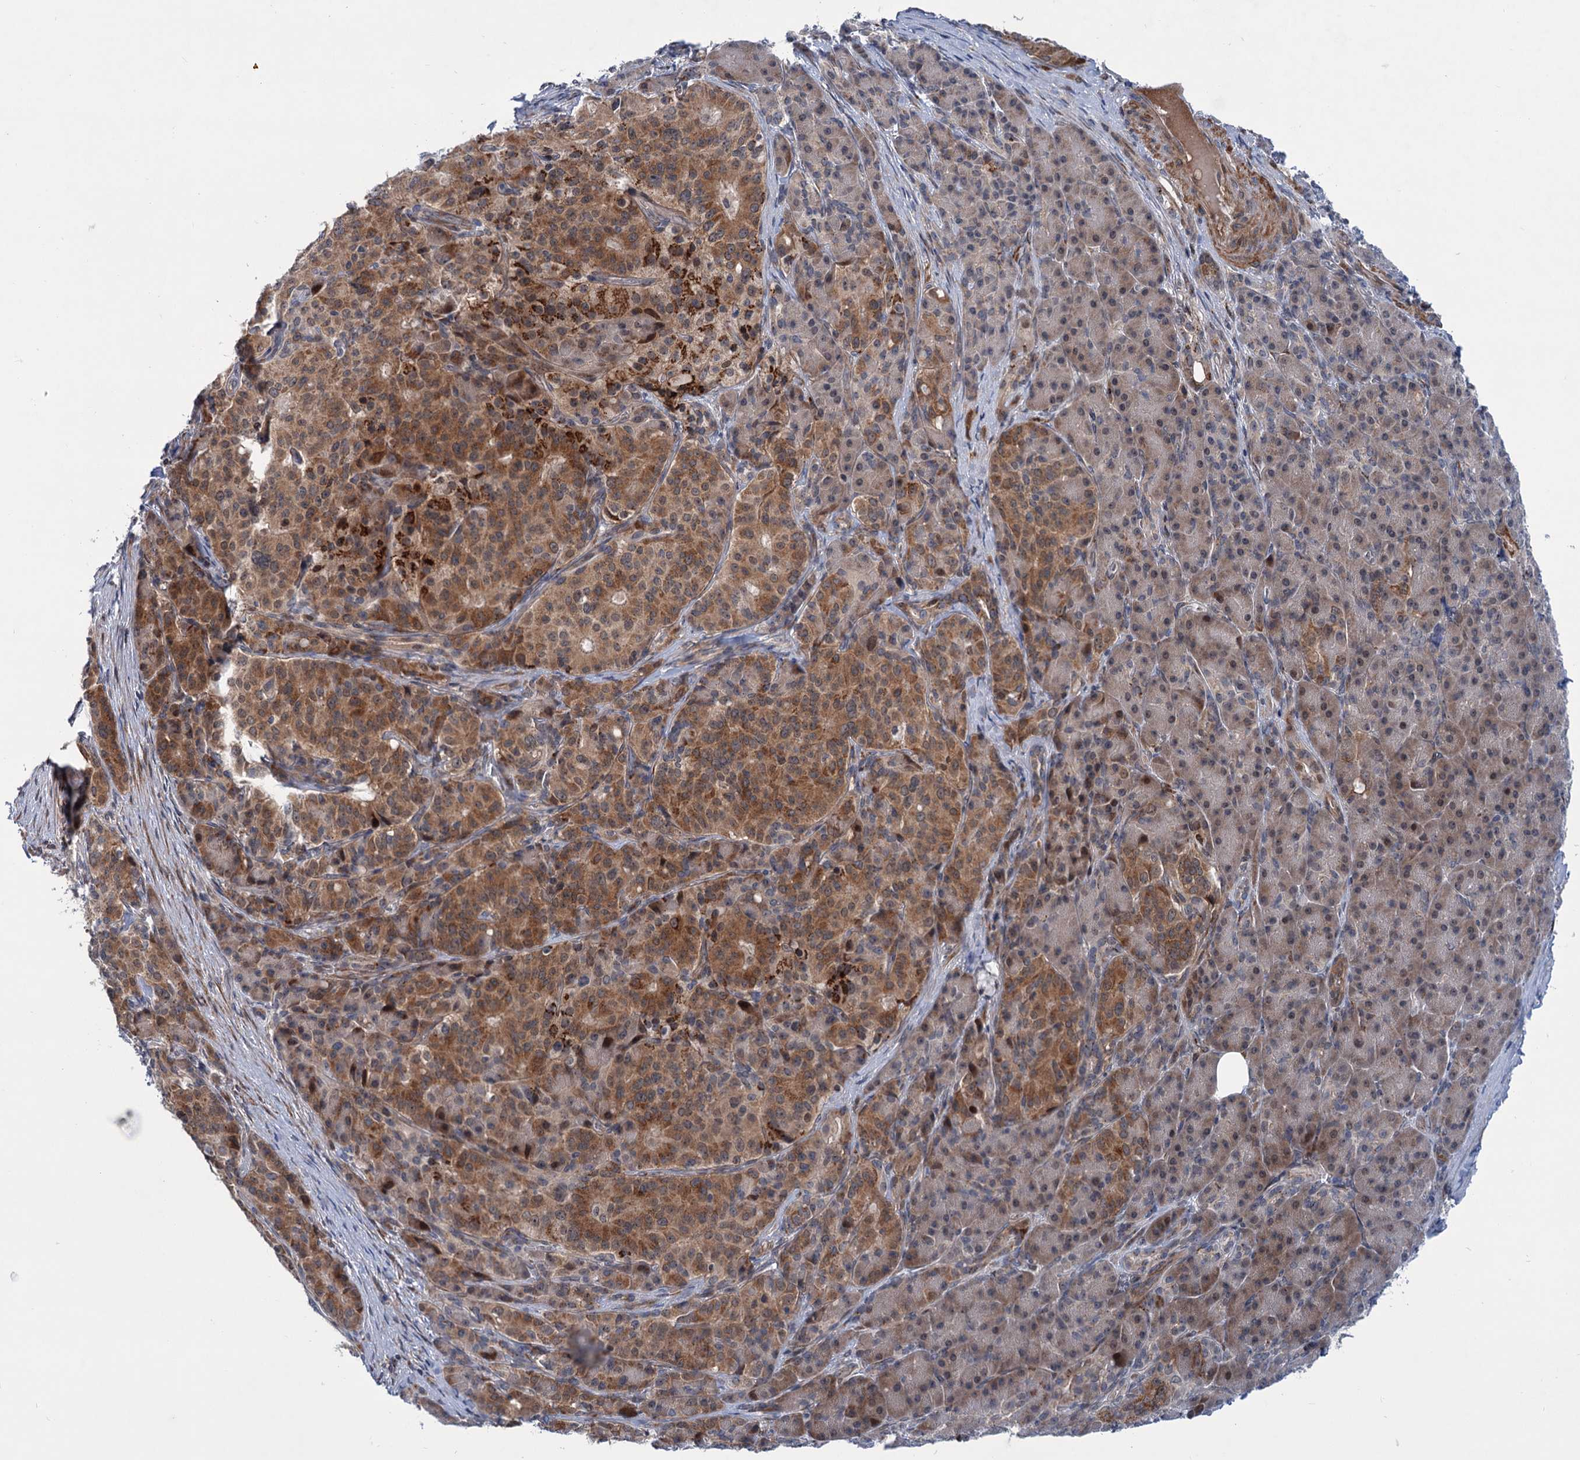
{"staining": {"intensity": "moderate", "quantity": ">75%", "location": "cytoplasmic/membranous"}, "tissue": "pancreatic cancer", "cell_type": "Tumor cells", "image_type": "cancer", "snomed": [{"axis": "morphology", "description": "Adenocarcinoma, NOS"}, {"axis": "topography", "description": "Pancreas"}], "caption": "Protein expression analysis of human pancreatic adenocarcinoma reveals moderate cytoplasmic/membranous positivity in approximately >75% of tumor cells.", "gene": "ELP4", "patient": {"sex": "female", "age": 74}}